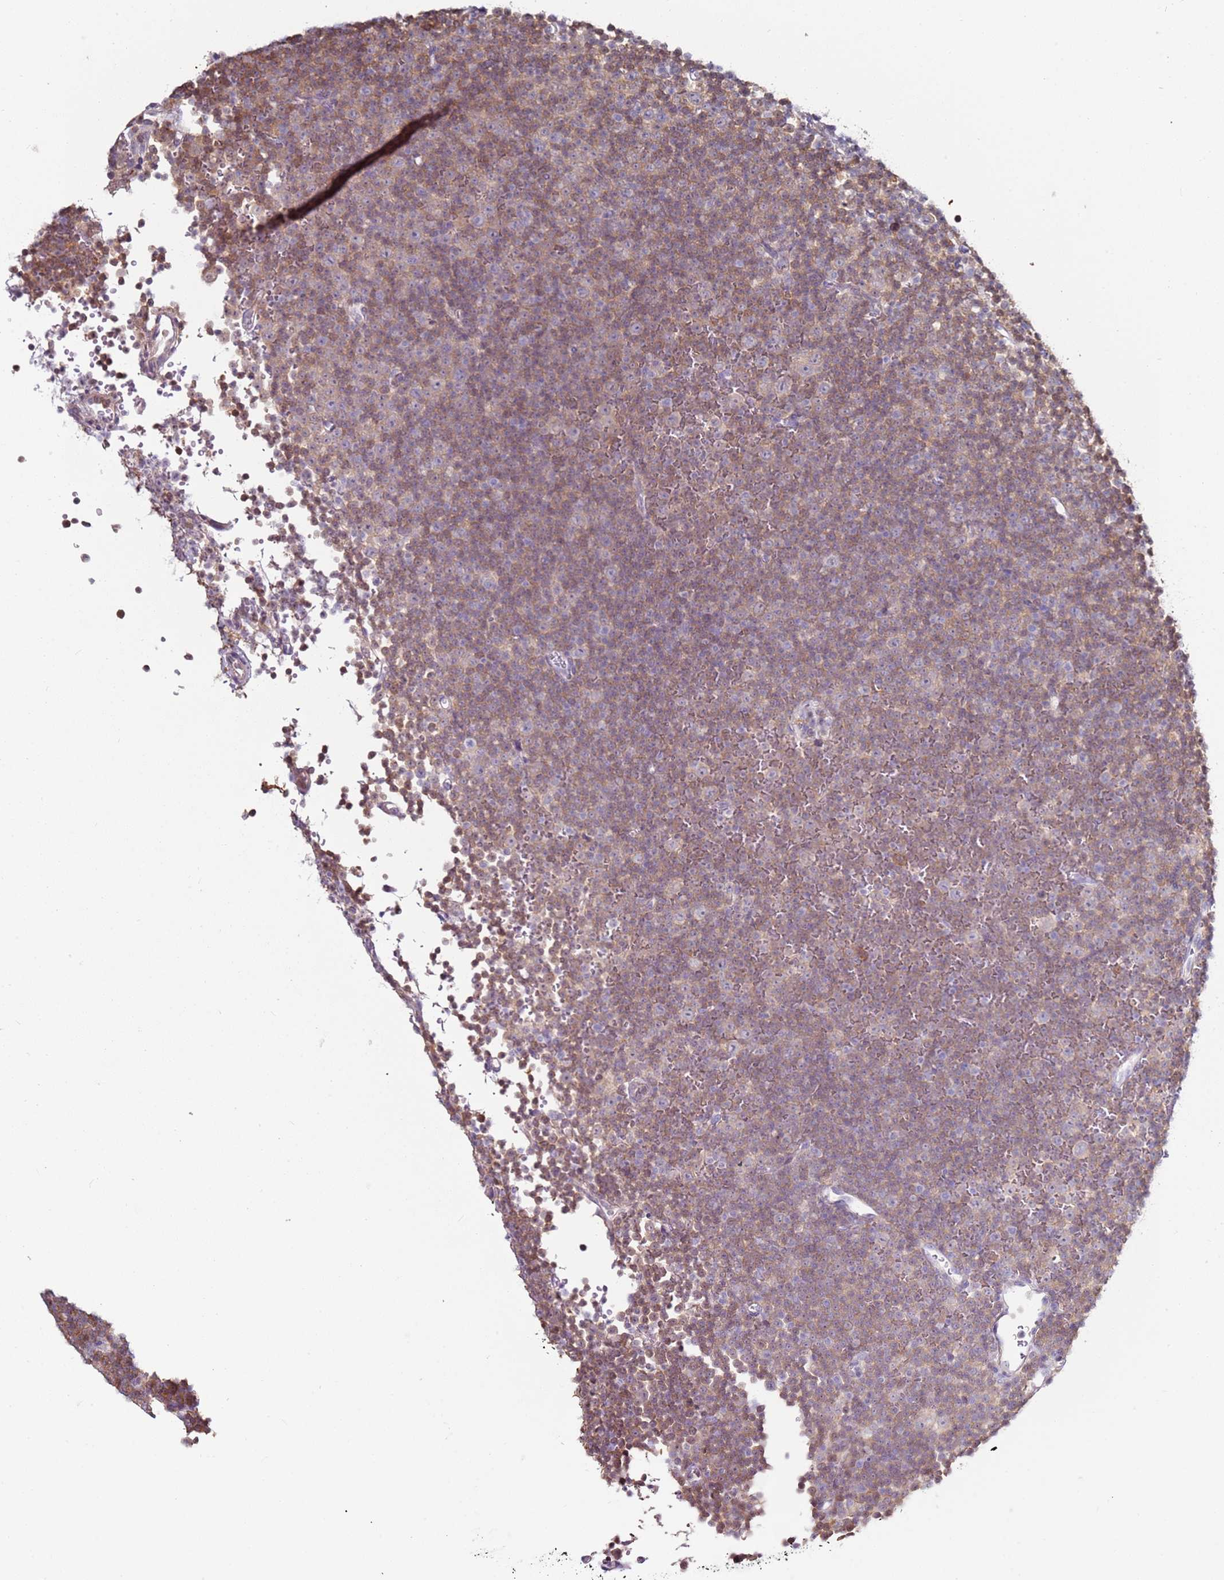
{"staining": {"intensity": "weak", "quantity": "25%-75%", "location": "cytoplasmic/membranous"}, "tissue": "lymphoma", "cell_type": "Tumor cells", "image_type": "cancer", "snomed": [{"axis": "morphology", "description": "Malignant lymphoma, non-Hodgkin's type, Low grade"}, {"axis": "topography", "description": "Lymph node"}], "caption": "Weak cytoplasmic/membranous protein positivity is identified in about 25%-75% of tumor cells in lymphoma.", "gene": "CNOT9", "patient": {"sex": "female", "age": 67}}